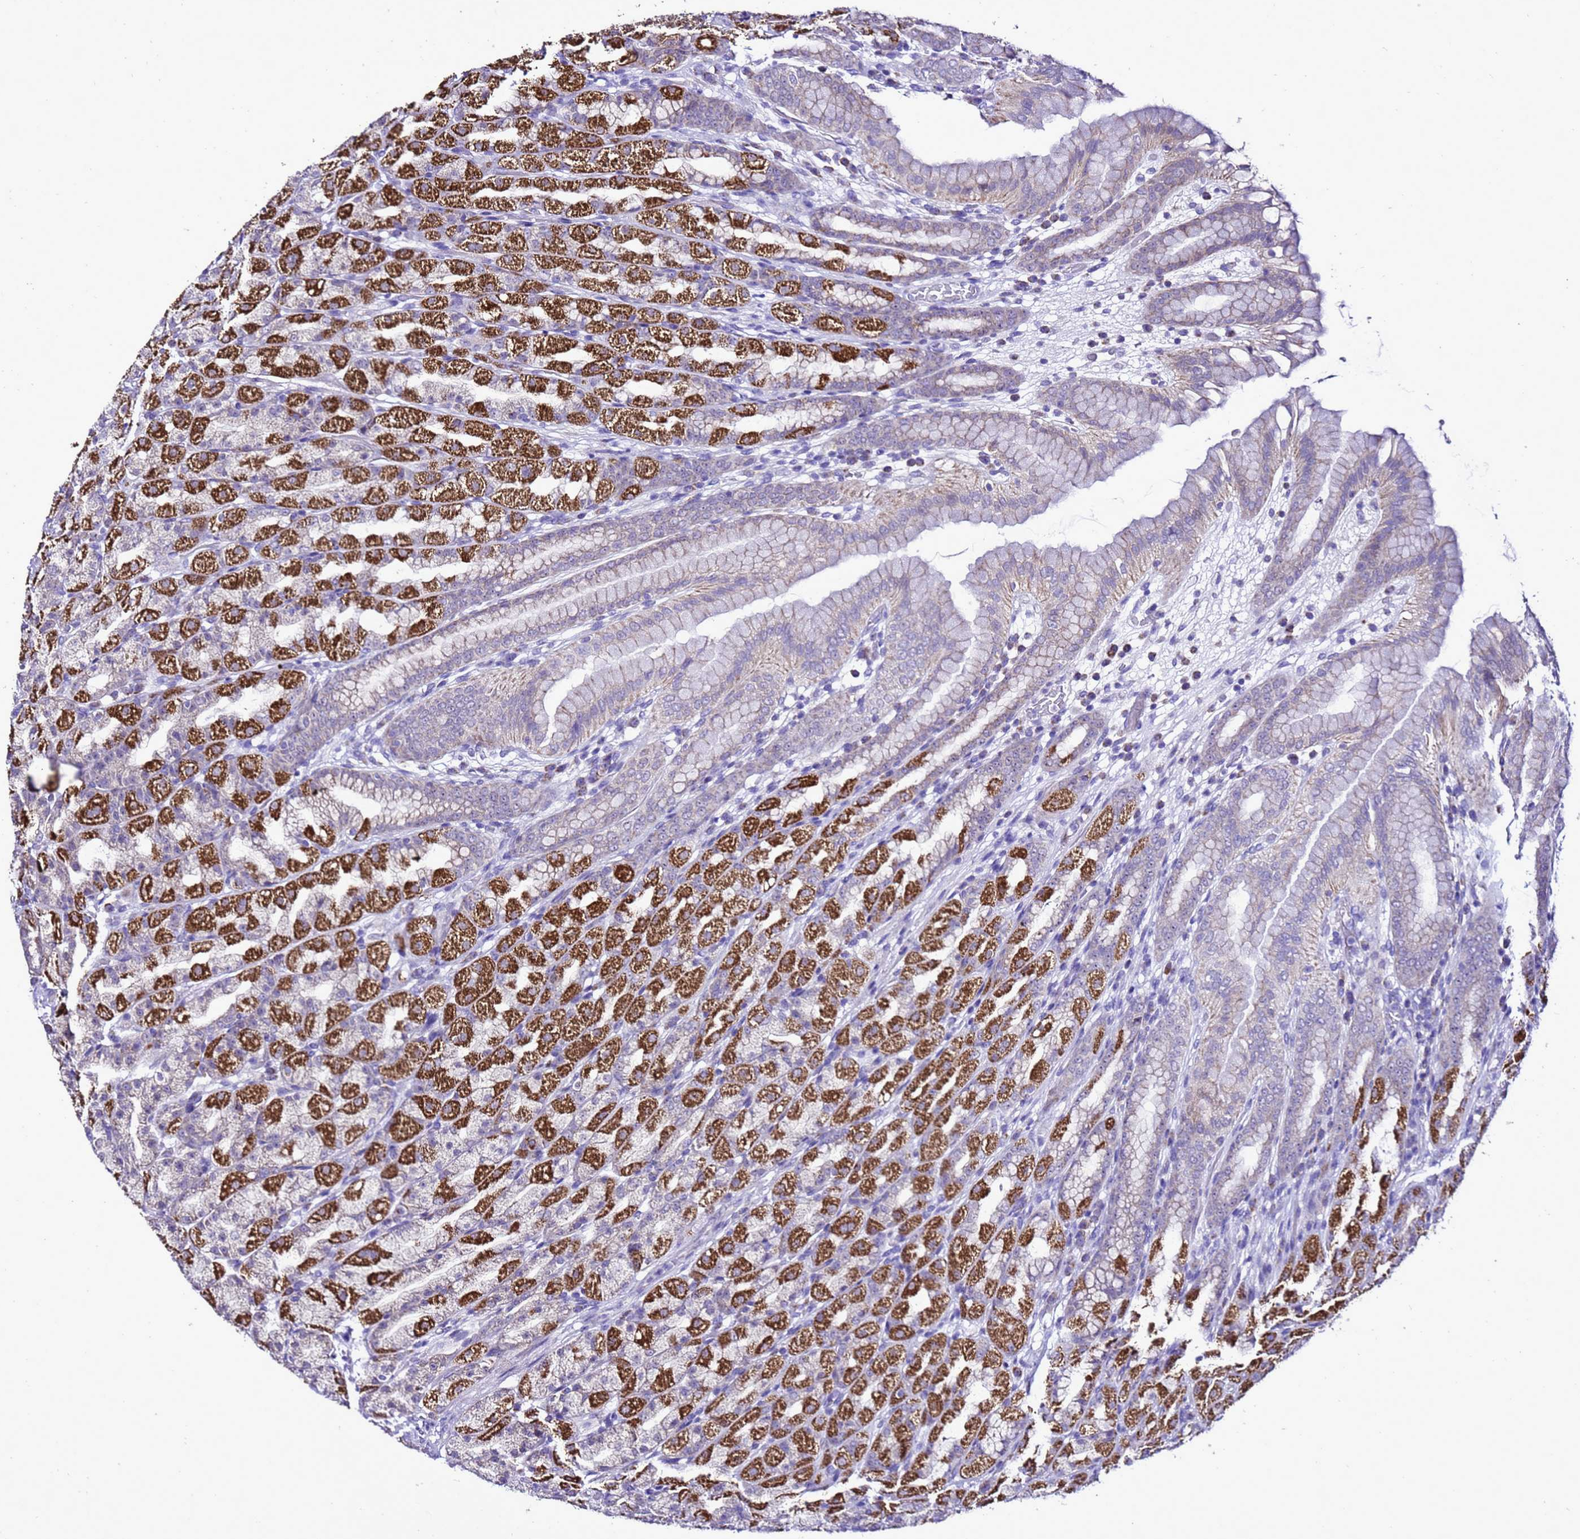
{"staining": {"intensity": "strong", "quantity": "25%-75%", "location": "cytoplasmic/membranous"}, "tissue": "stomach", "cell_type": "Glandular cells", "image_type": "normal", "snomed": [{"axis": "morphology", "description": "Normal tissue, NOS"}, {"axis": "topography", "description": "Stomach, upper"}], "caption": "Immunohistochemistry (IHC) staining of unremarkable stomach, which displays high levels of strong cytoplasmic/membranous staining in approximately 25%-75% of glandular cells indicating strong cytoplasmic/membranous protein staining. The staining was performed using DAB (brown) for protein detection and nuclei were counterstained in hematoxylin (blue).", "gene": "DPH6", "patient": {"sex": "male", "age": 68}}